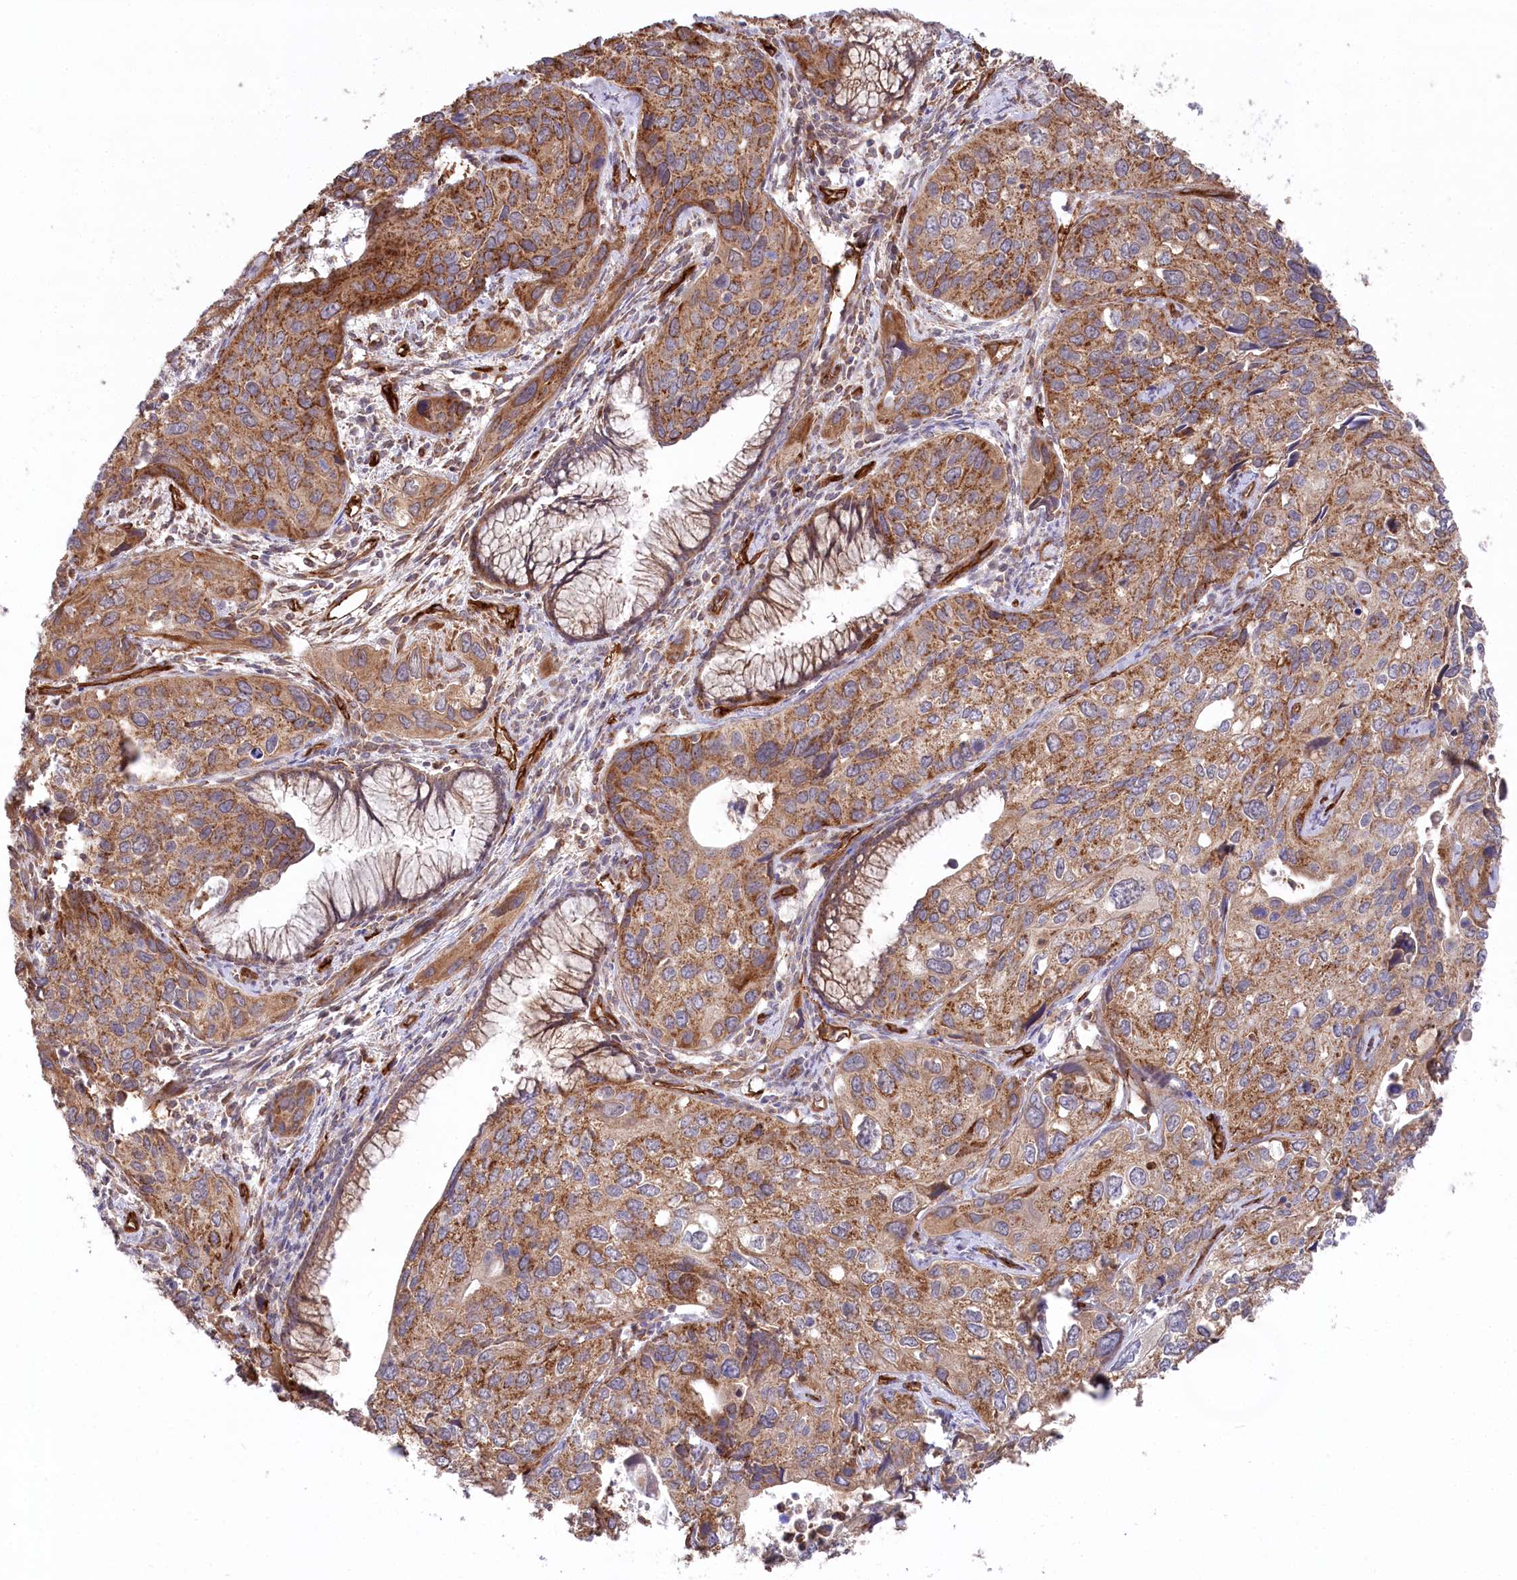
{"staining": {"intensity": "moderate", "quantity": ">75%", "location": "cytoplasmic/membranous"}, "tissue": "cervical cancer", "cell_type": "Tumor cells", "image_type": "cancer", "snomed": [{"axis": "morphology", "description": "Squamous cell carcinoma, NOS"}, {"axis": "topography", "description": "Cervix"}], "caption": "Protein staining exhibits moderate cytoplasmic/membranous expression in approximately >75% of tumor cells in cervical cancer (squamous cell carcinoma).", "gene": "MTPAP", "patient": {"sex": "female", "age": 55}}